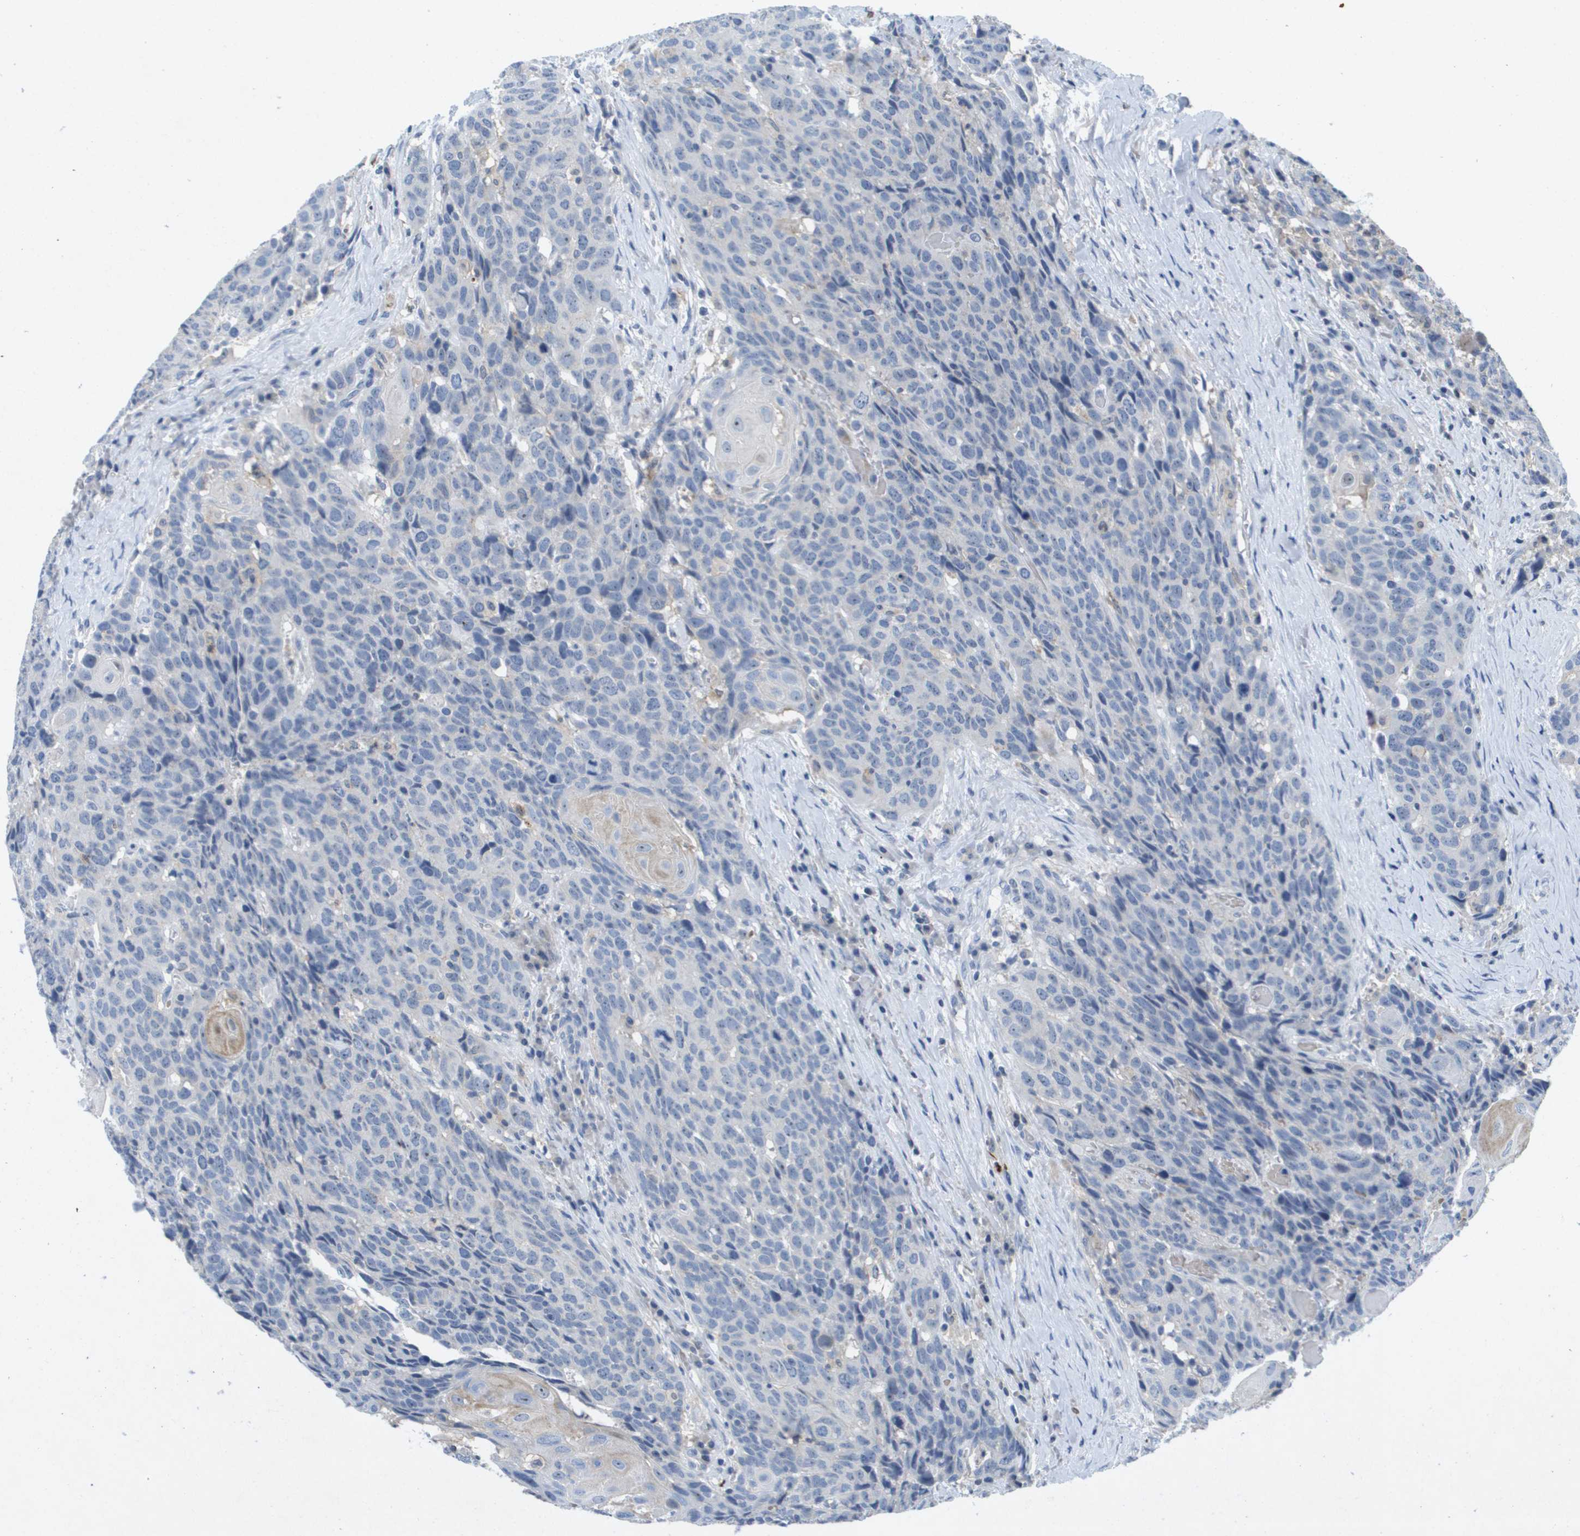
{"staining": {"intensity": "negative", "quantity": "none", "location": "none"}, "tissue": "head and neck cancer", "cell_type": "Tumor cells", "image_type": "cancer", "snomed": [{"axis": "morphology", "description": "Squamous cell carcinoma, NOS"}, {"axis": "topography", "description": "Head-Neck"}], "caption": "This is a image of immunohistochemistry staining of squamous cell carcinoma (head and neck), which shows no positivity in tumor cells.", "gene": "LIPG", "patient": {"sex": "male", "age": 66}}